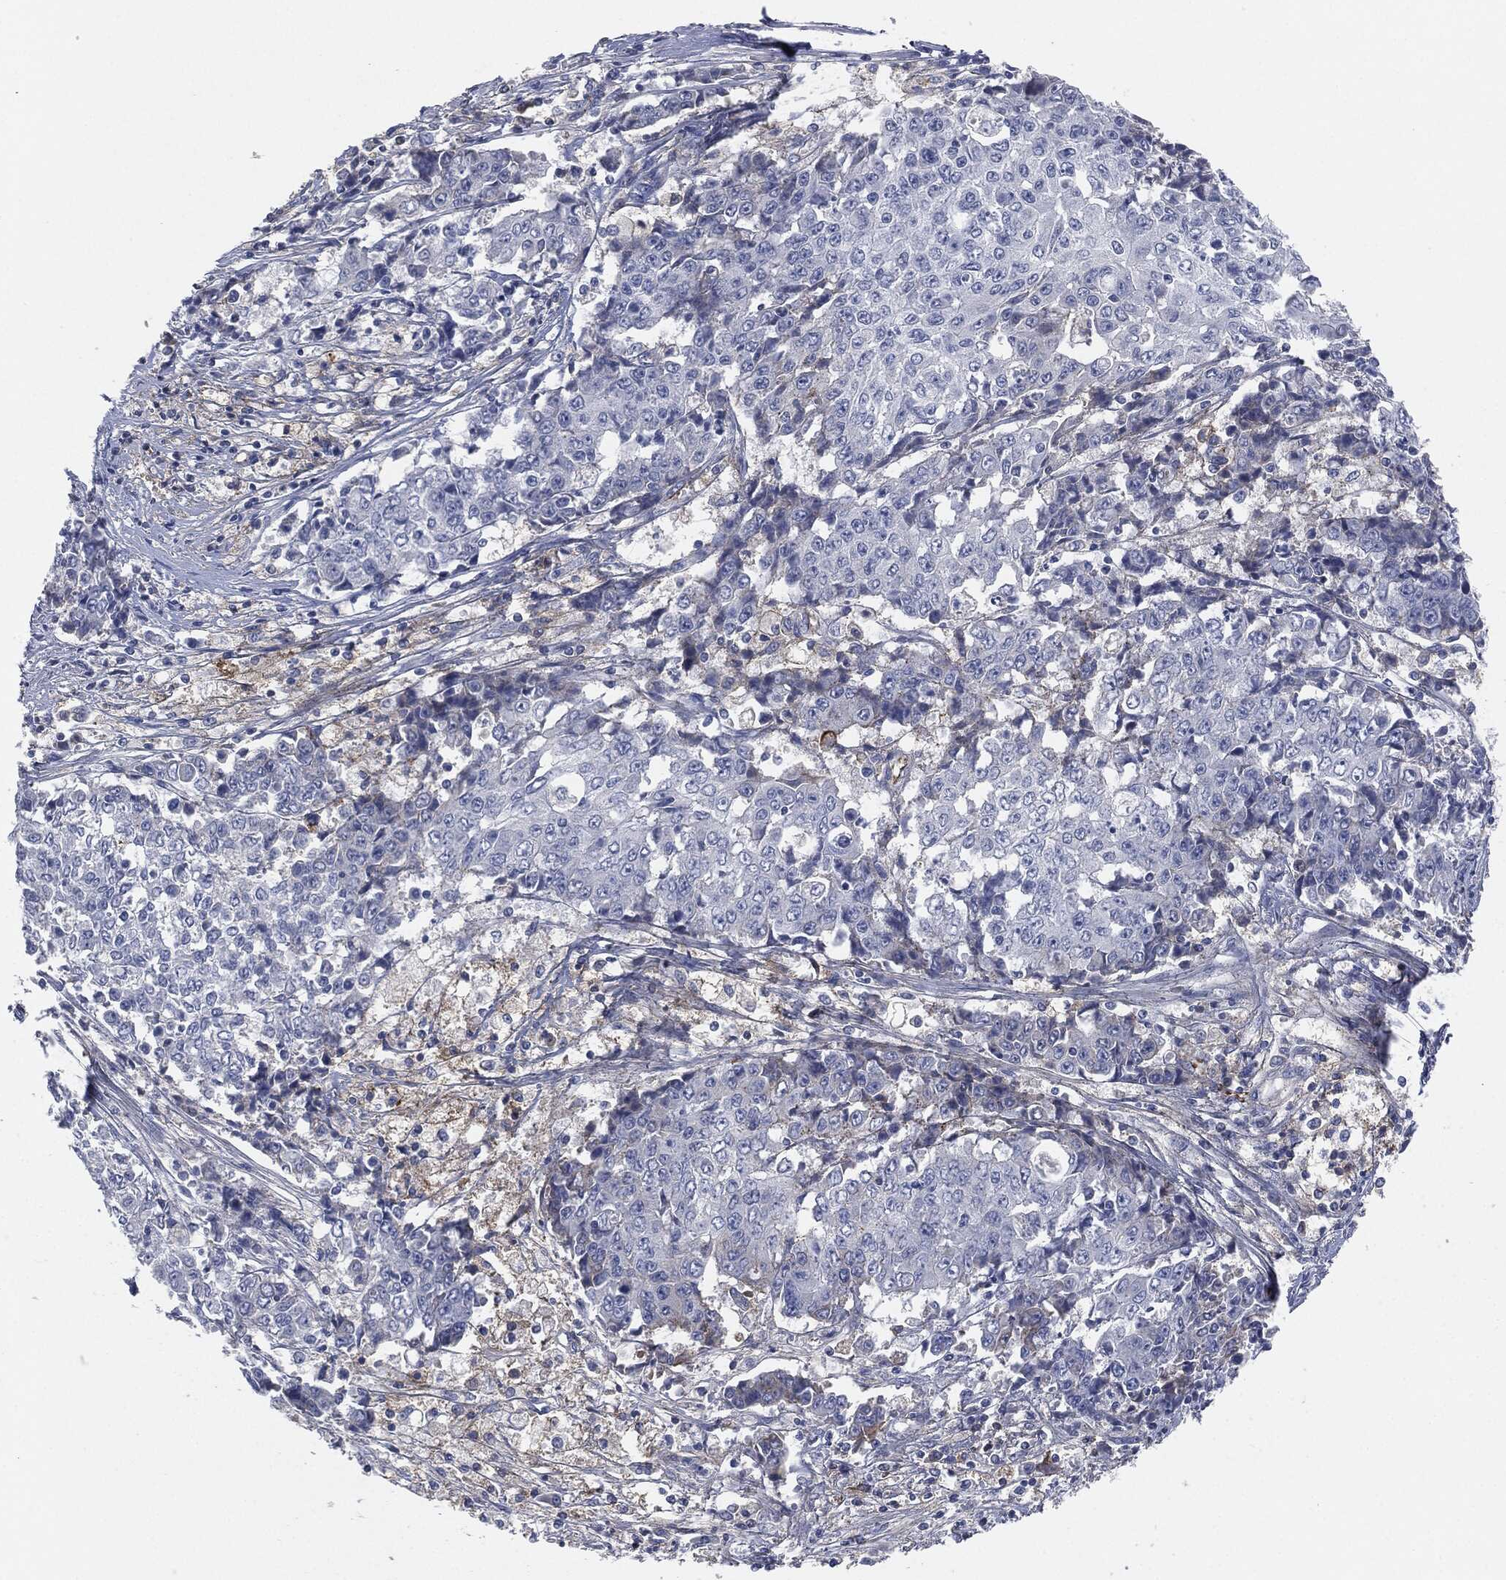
{"staining": {"intensity": "negative", "quantity": "none", "location": "none"}, "tissue": "ovarian cancer", "cell_type": "Tumor cells", "image_type": "cancer", "snomed": [{"axis": "morphology", "description": "Carcinoma, endometroid"}, {"axis": "topography", "description": "Ovary"}], "caption": "The image displays no staining of tumor cells in ovarian cancer.", "gene": "APOB", "patient": {"sex": "female", "age": 42}}